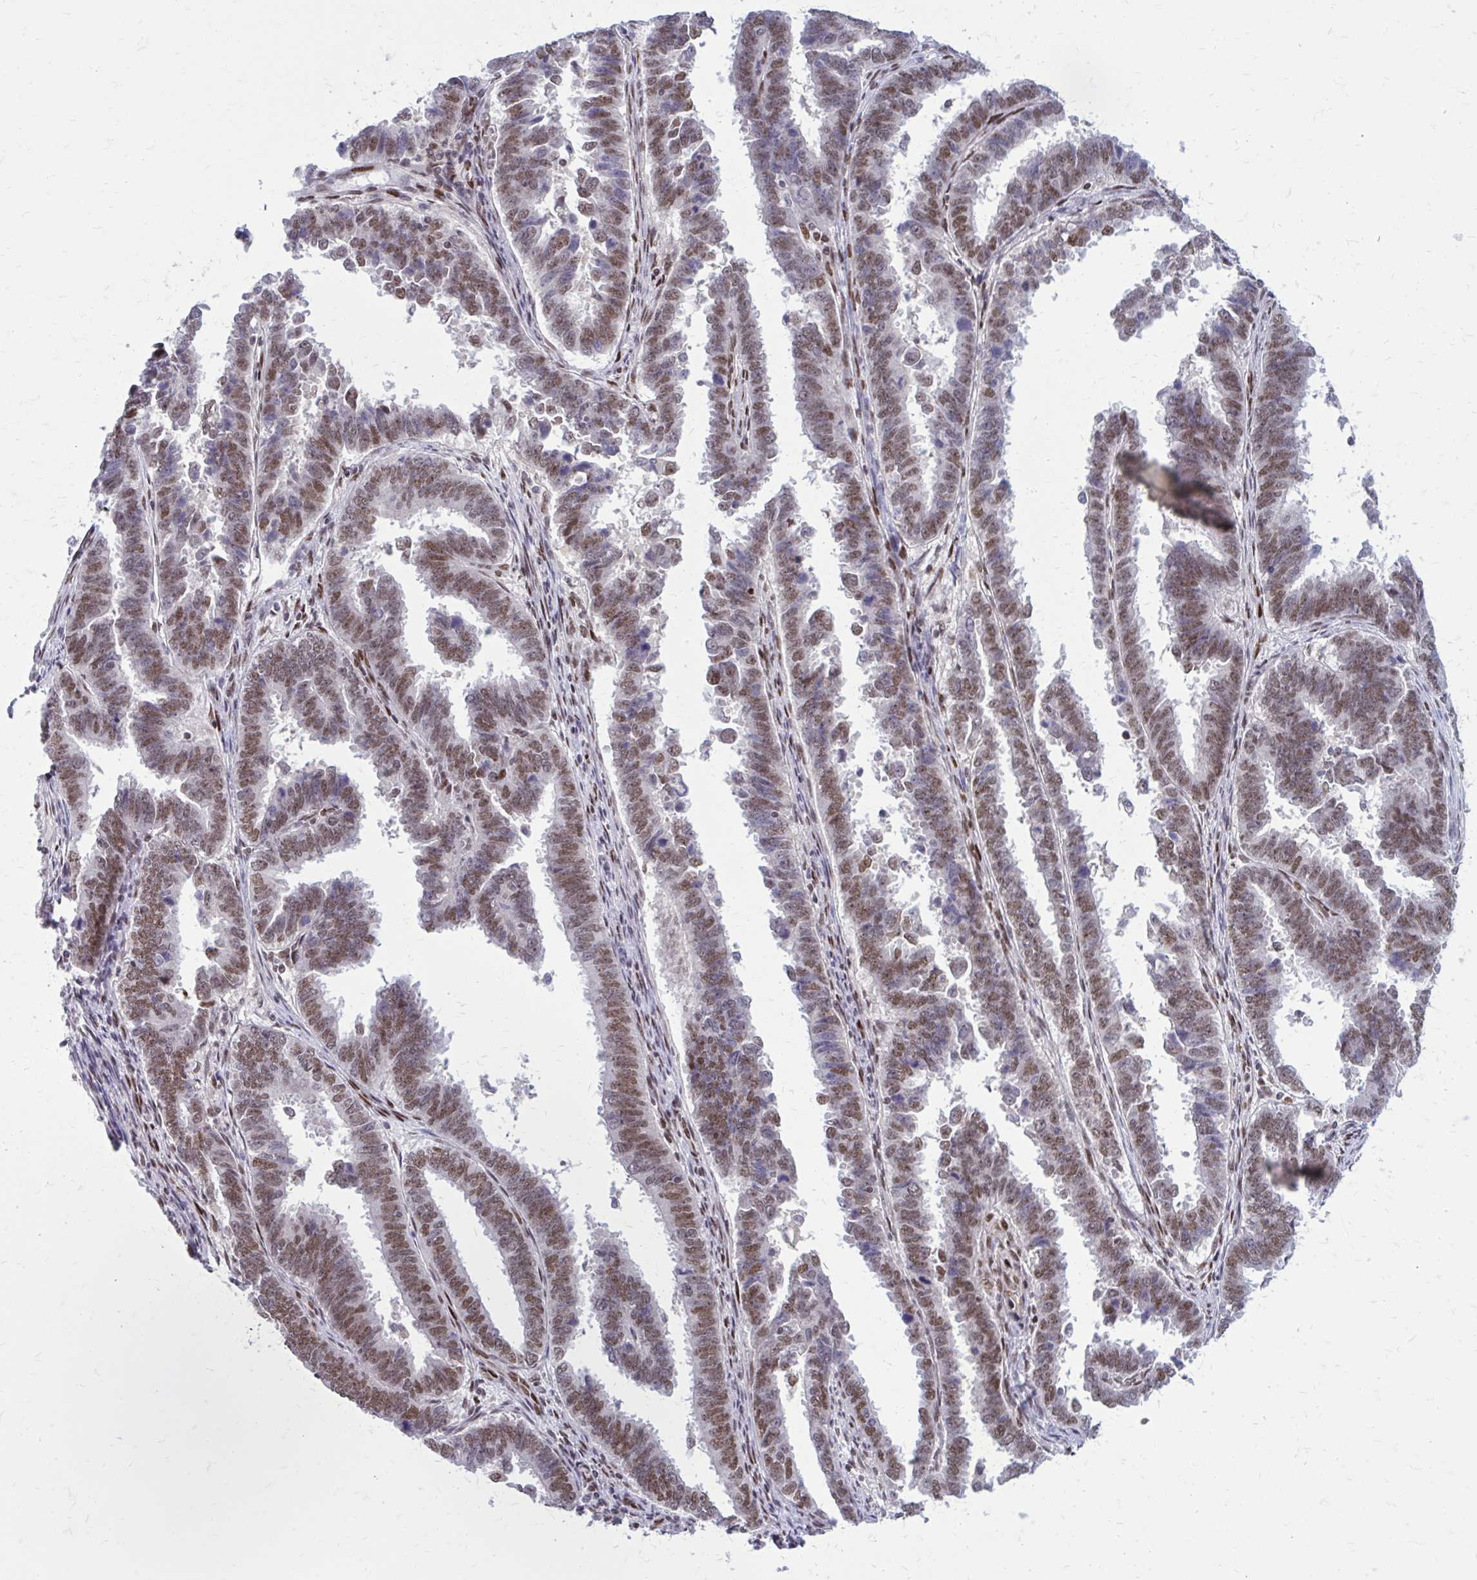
{"staining": {"intensity": "moderate", "quantity": ">75%", "location": "nuclear"}, "tissue": "endometrial cancer", "cell_type": "Tumor cells", "image_type": "cancer", "snomed": [{"axis": "morphology", "description": "Adenocarcinoma, NOS"}, {"axis": "topography", "description": "Endometrium"}], "caption": "Protein expression analysis of human endometrial cancer (adenocarcinoma) reveals moderate nuclear expression in about >75% of tumor cells.", "gene": "PSME4", "patient": {"sex": "female", "age": 75}}